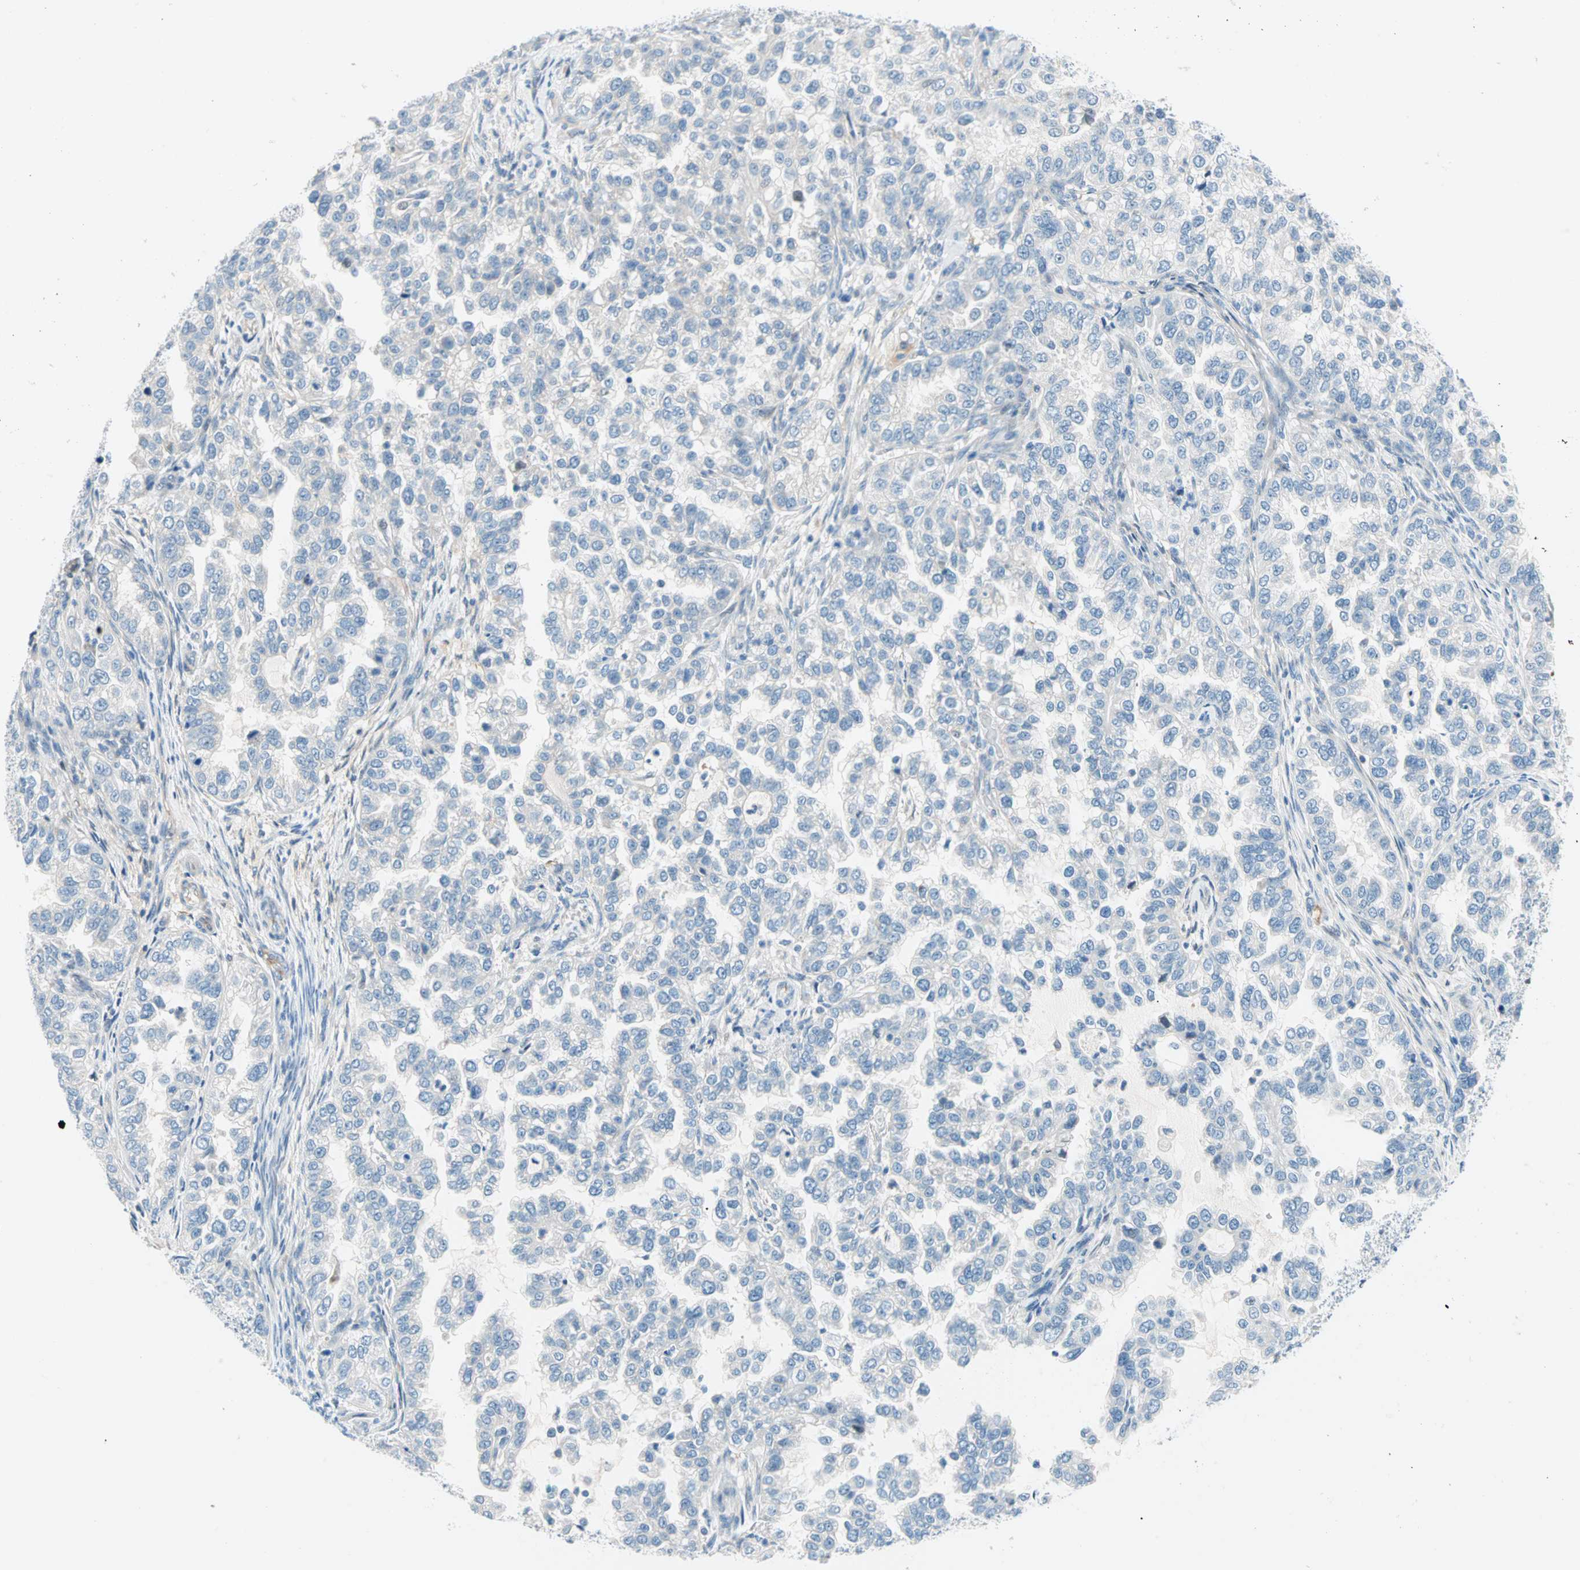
{"staining": {"intensity": "negative", "quantity": "none", "location": "none"}, "tissue": "endometrial cancer", "cell_type": "Tumor cells", "image_type": "cancer", "snomed": [{"axis": "morphology", "description": "Adenocarcinoma, NOS"}, {"axis": "topography", "description": "Endometrium"}], "caption": "IHC image of human endometrial cancer stained for a protein (brown), which reveals no staining in tumor cells.", "gene": "TMEM163", "patient": {"sex": "female", "age": 85}}